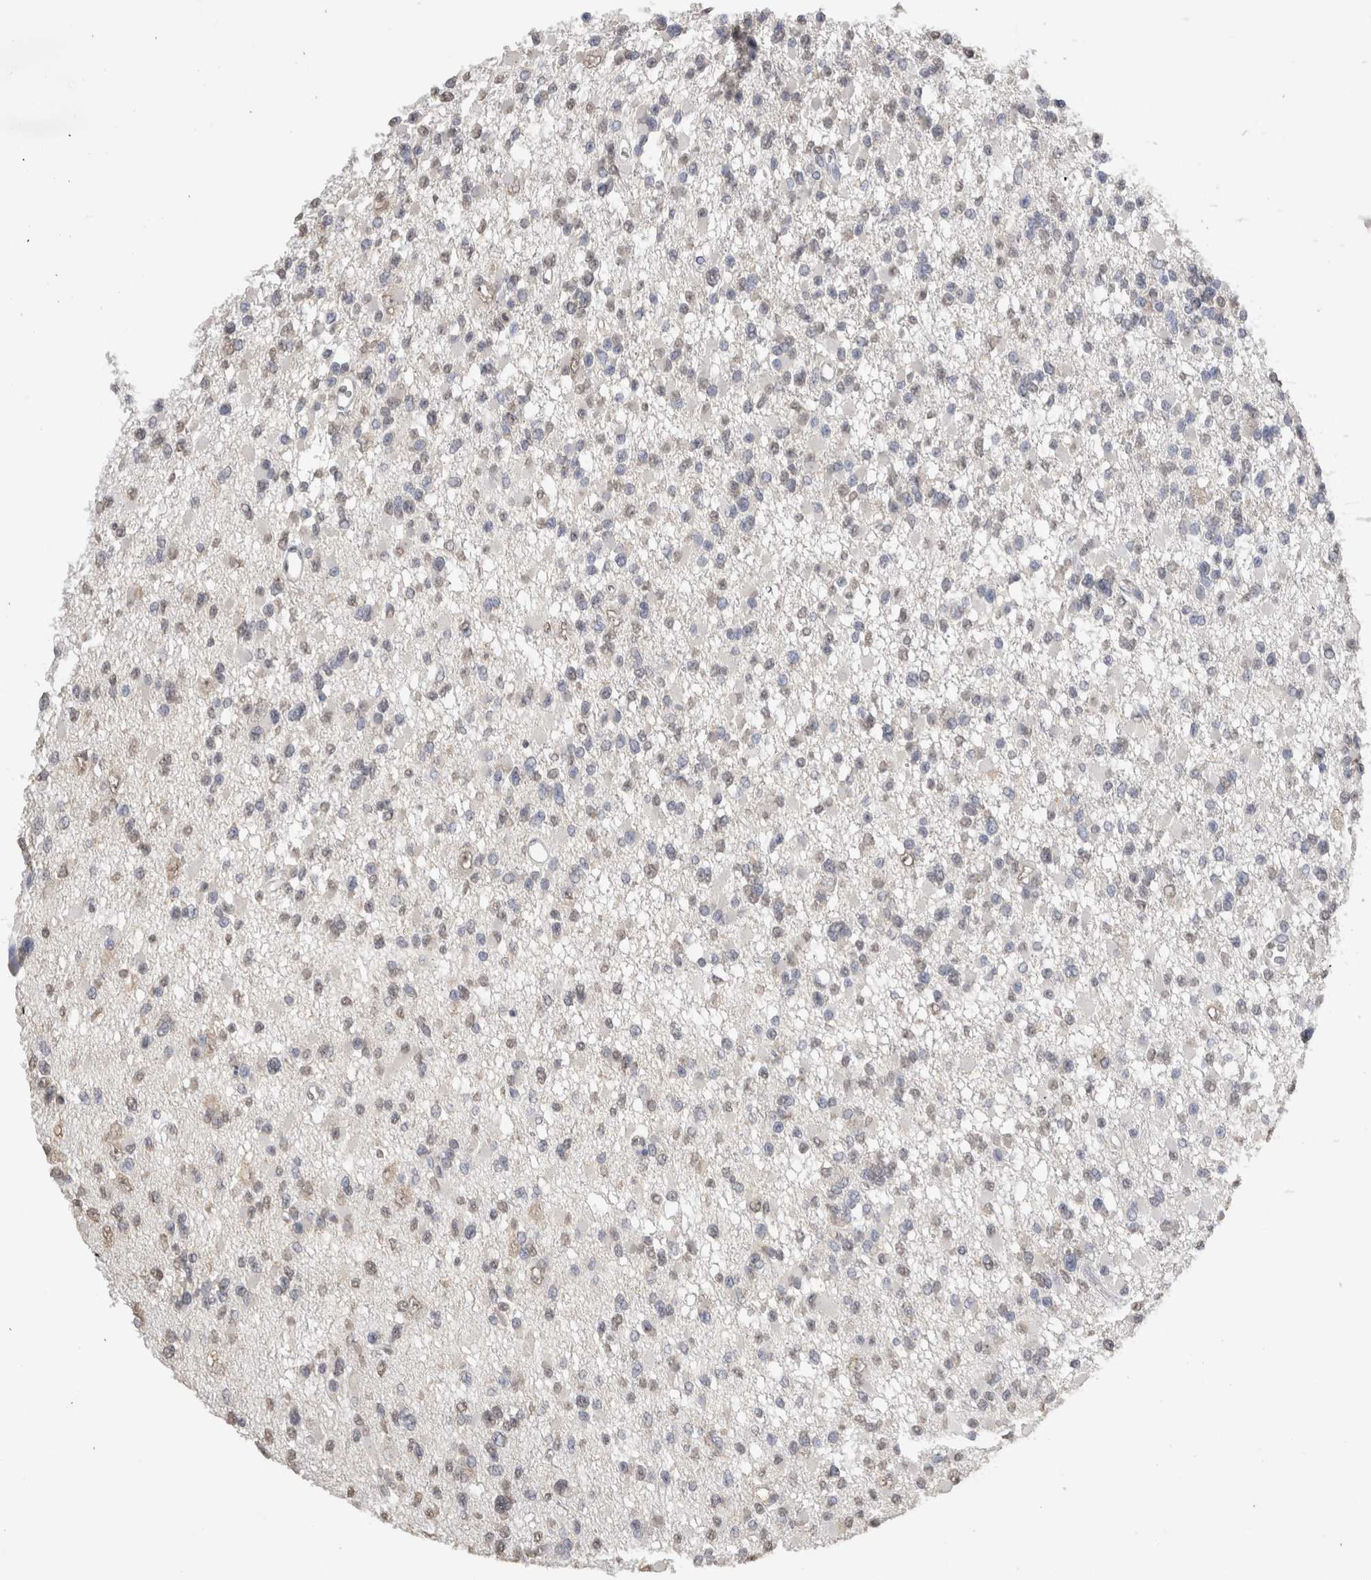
{"staining": {"intensity": "weak", "quantity": "<25%", "location": "nuclear"}, "tissue": "glioma", "cell_type": "Tumor cells", "image_type": "cancer", "snomed": [{"axis": "morphology", "description": "Glioma, malignant, Low grade"}, {"axis": "topography", "description": "Brain"}], "caption": "Glioma stained for a protein using IHC displays no positivity tumor cells.", "gene": "LGALS2", "patient": {"sex": "female", "age": 22}}